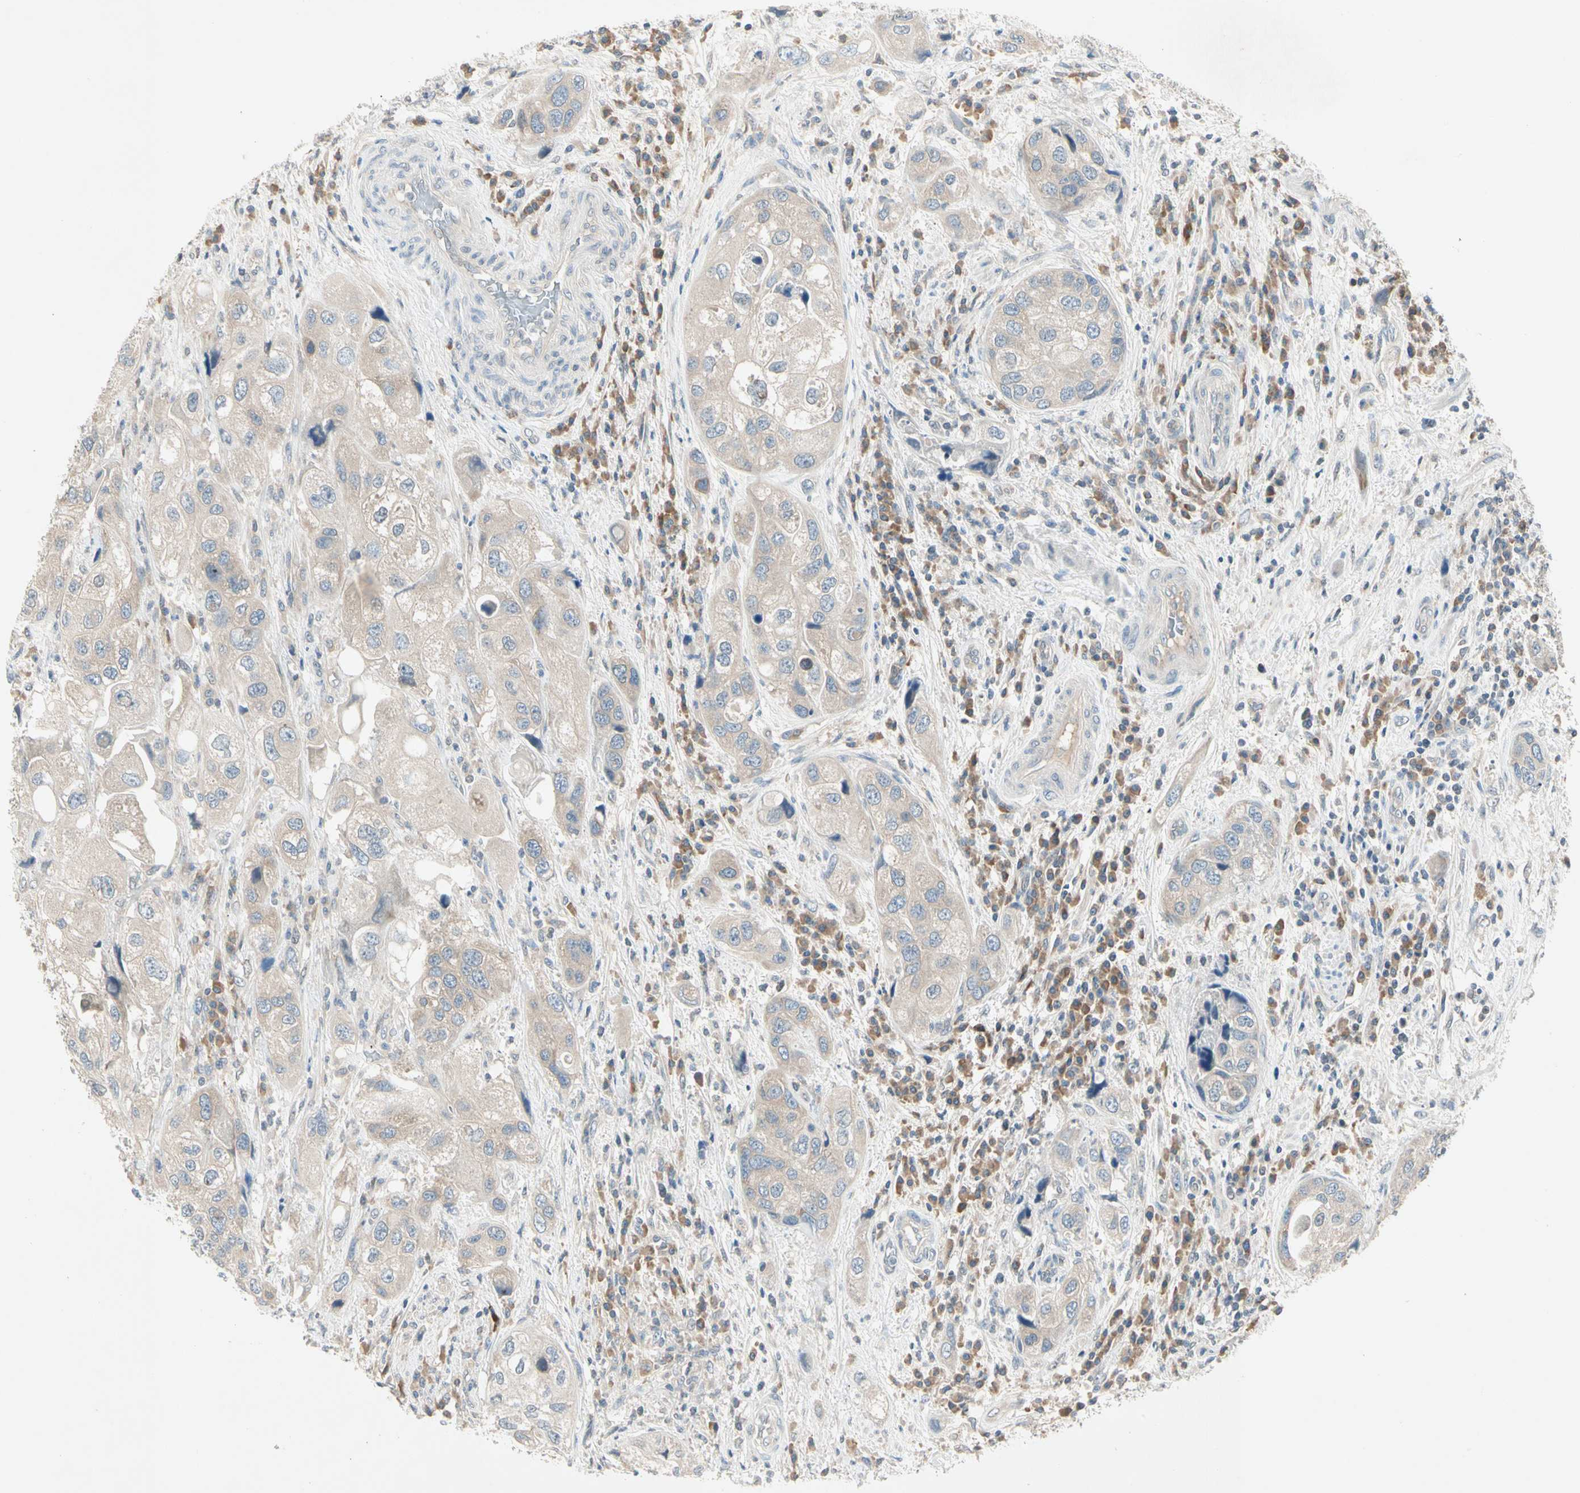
{"staining": {"intensity": "weak", "quantity": "25%-75%", "location": "cytoplasmic/membranous"}, "tissue": "urothelial cancer", "cell_type": "Tumor cells", "image_type": "cancer", "snomed": [{"axis": "morphology", "description": "Urothelial carcinoma, High grade"}, {"axis": "topography", "description": "Urinary bladder"}], "caption": "Immunohistochemical staining of urothelial carcinoma (high-grade) exhibits low levels of weak cytoplasmic/membranous protein expression in about 25%-75% of tumor cells.", "gene": "IL1R1", "patient": {"sex": "female", "age": 64}}